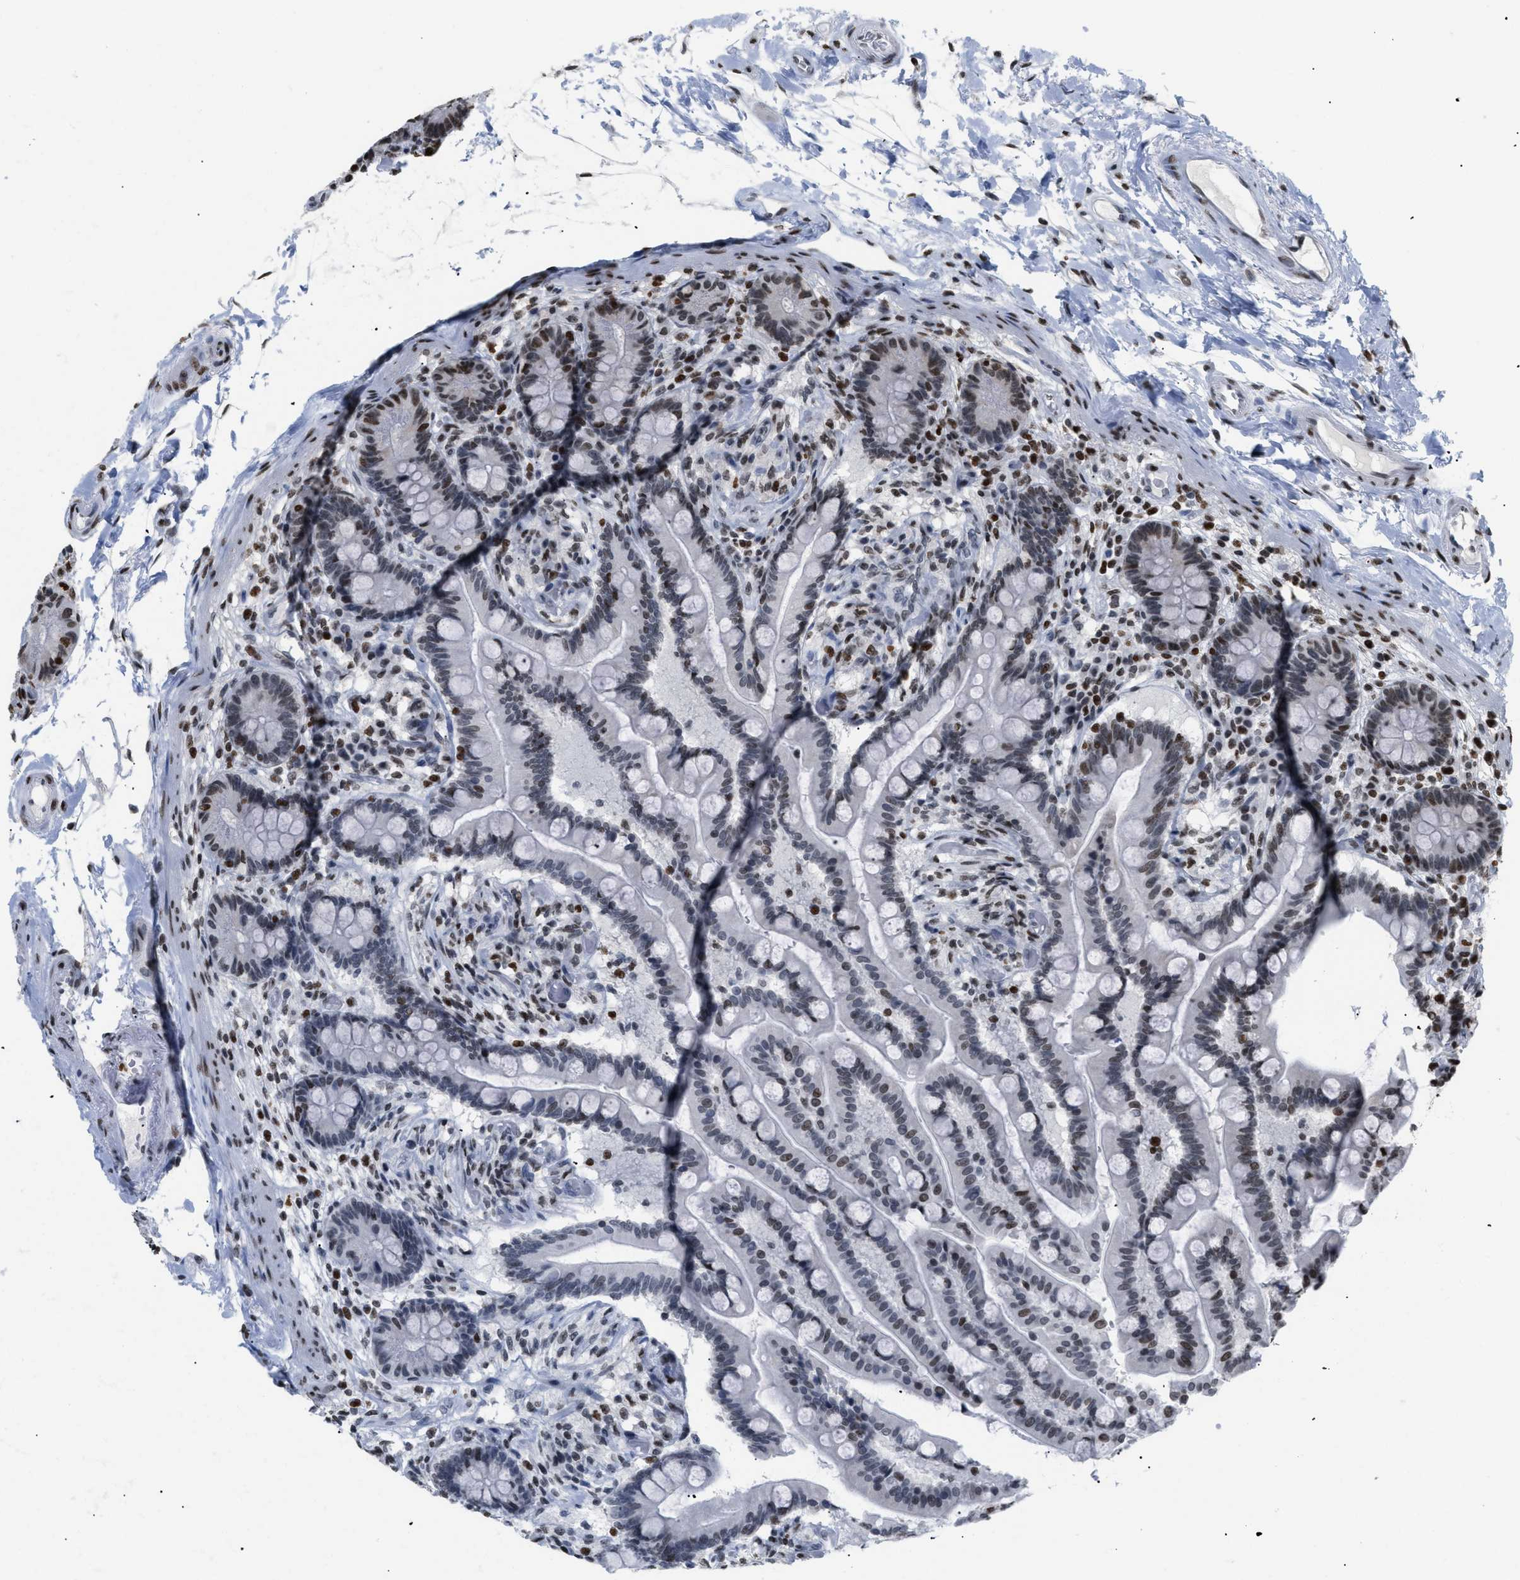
{"staining": {"intensity": "moderate", "quantity": ">75%", "location": "nuclear"}, "tissue": "colon", "cell_type": "Endothelial cells", "image_type": "normal", "snomed": [{"axis": "morphology", "description": "Normal tissue, NOS"}, {"axis": "topography", "description": "Colon"}], "caption": "Immunohistochemistry image of benign human colon stained for a protein (brown), which displays medium levels of moderate nuclear positivity in approximately >75% of endothelial cells.", "gene": "HMGN2", "patient": {"sex": "male", "age": 73}}